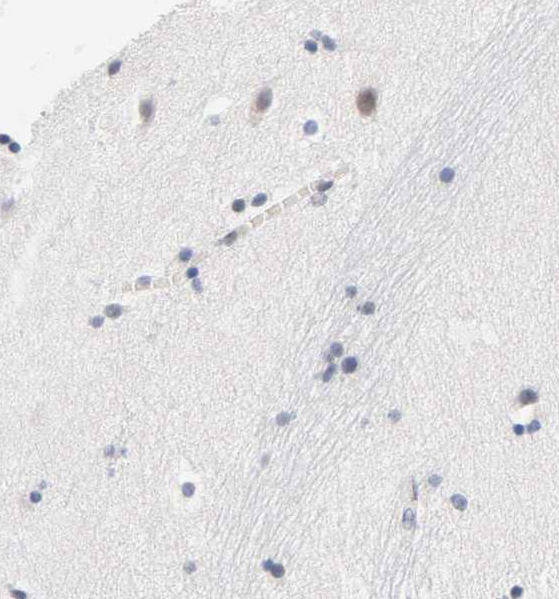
{"staining": {"intensity": "weak", "quantity": "<25%", "location": "nuclear"}, "tissue": "caudate", "cell_type": "Glial cells", "image_type": "normal", "snomed": [{"axis": "morphology", "description": "Normal tissue, NOS"}, {"axis": "topography", "description": "Lateral ventricle wall"}], "caption": "Glial cells are negative for protein expression in unremarkable human caudate. (Stains: DAB immunohistochemistry with hematoxylin counter stain, Microscopy: brightfield microscopy at high magnification).", "gene": "DIDO1", "patient": {"sex": "male", "age": 45}}